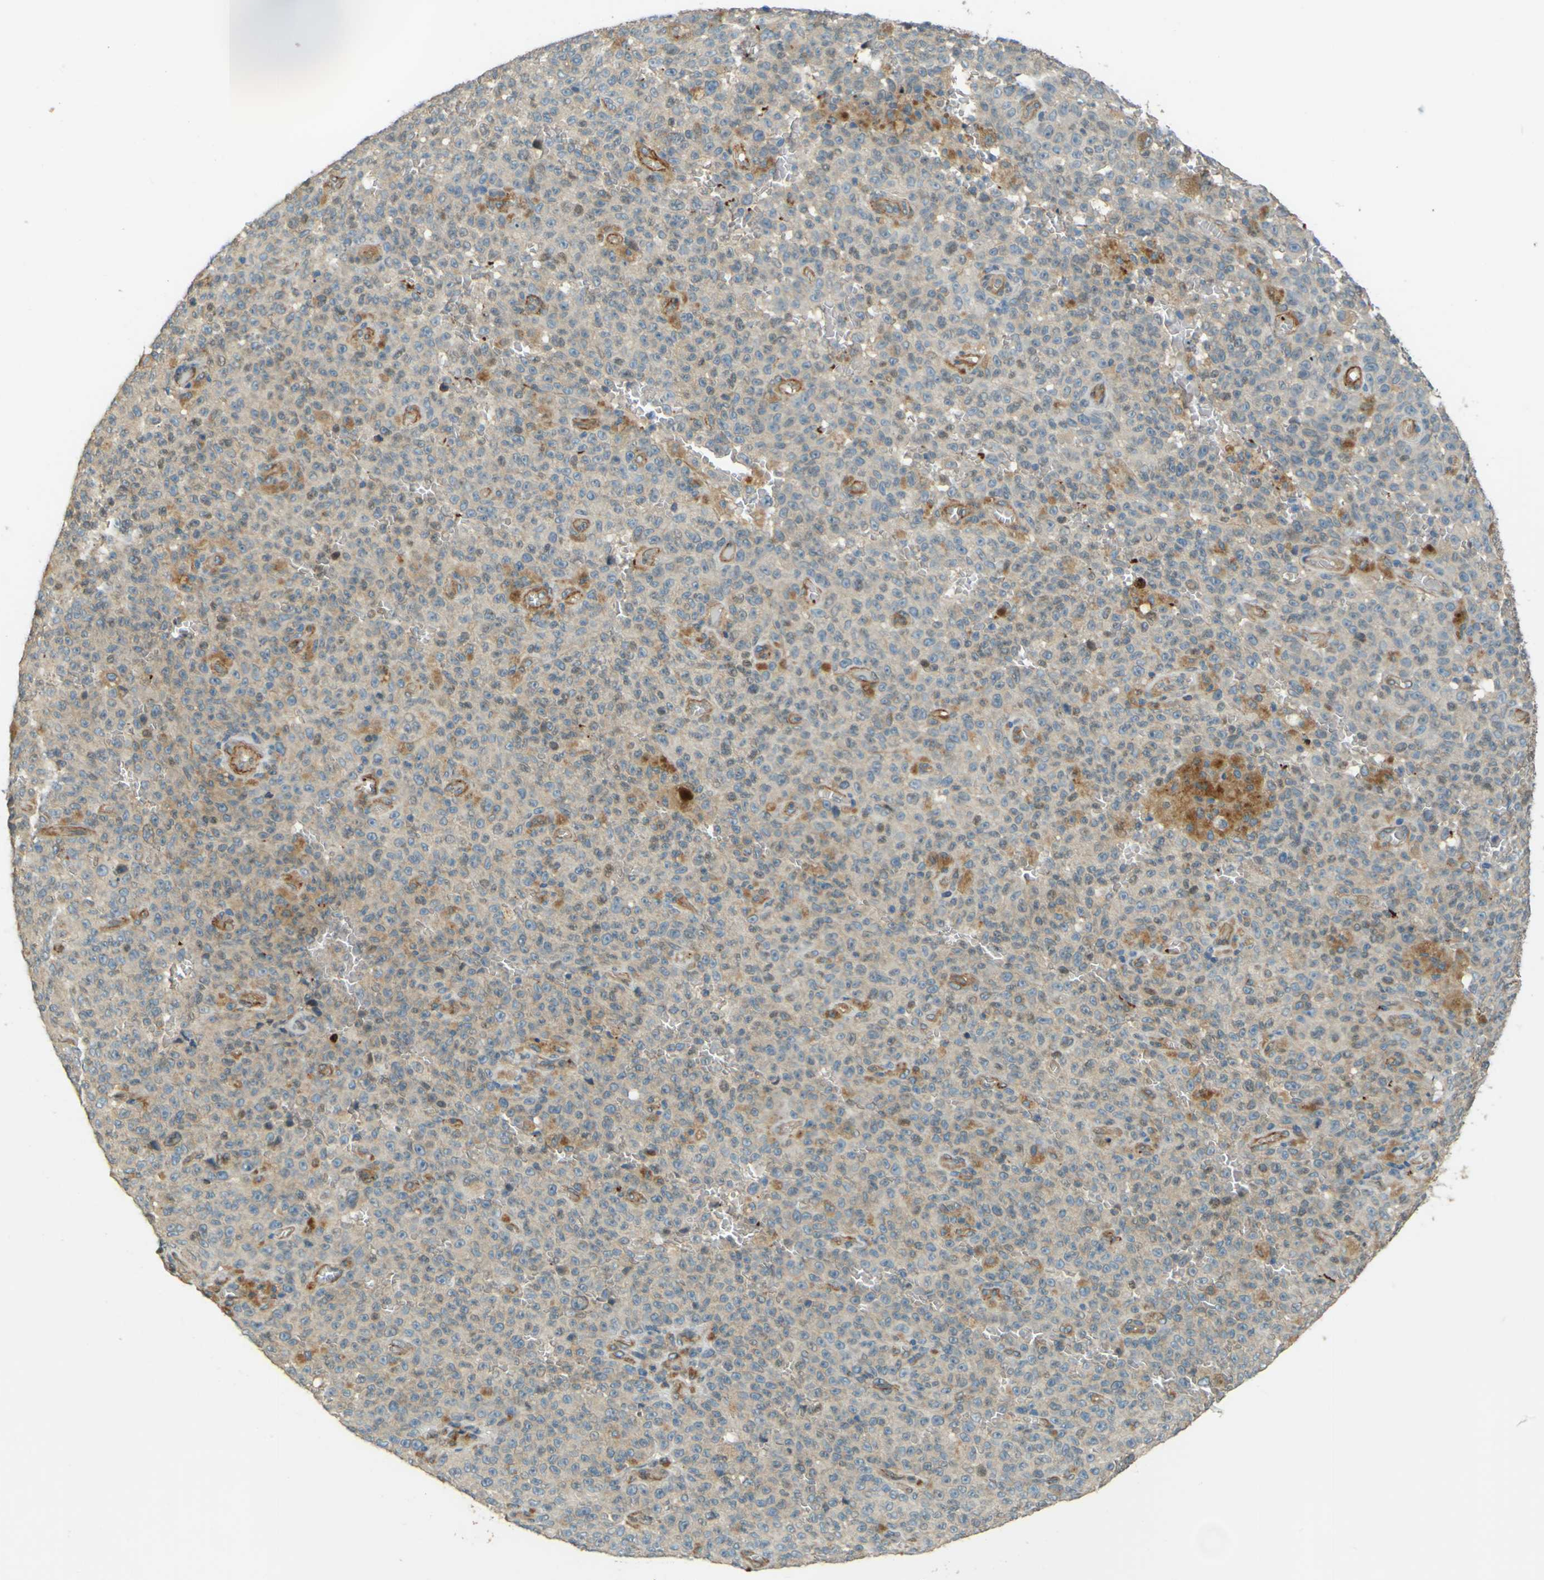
{"staining": {"intensity": "weak", "quantity": "25%-75%", "location": "cytoplasmic/membranous"}, "tissue": "melanoma", "cell_type": "Tumor cells", "image_type": "cancer", "snomed": [{"axis": "morphology", "description": "Malignant melanoma, NOS"}, {"axis": "topography", "description": "Skin"}], "caption": "Immunohistochemistry (DAB (3,3'-diaminobenzidine)) staining of human malignant melanoma reveals weak cytoplasmic/membranous protein positivity in about 25%-75% of tumor cells.", "gene": "NEXN", "patient": {"sex": "female", "age": 82}}